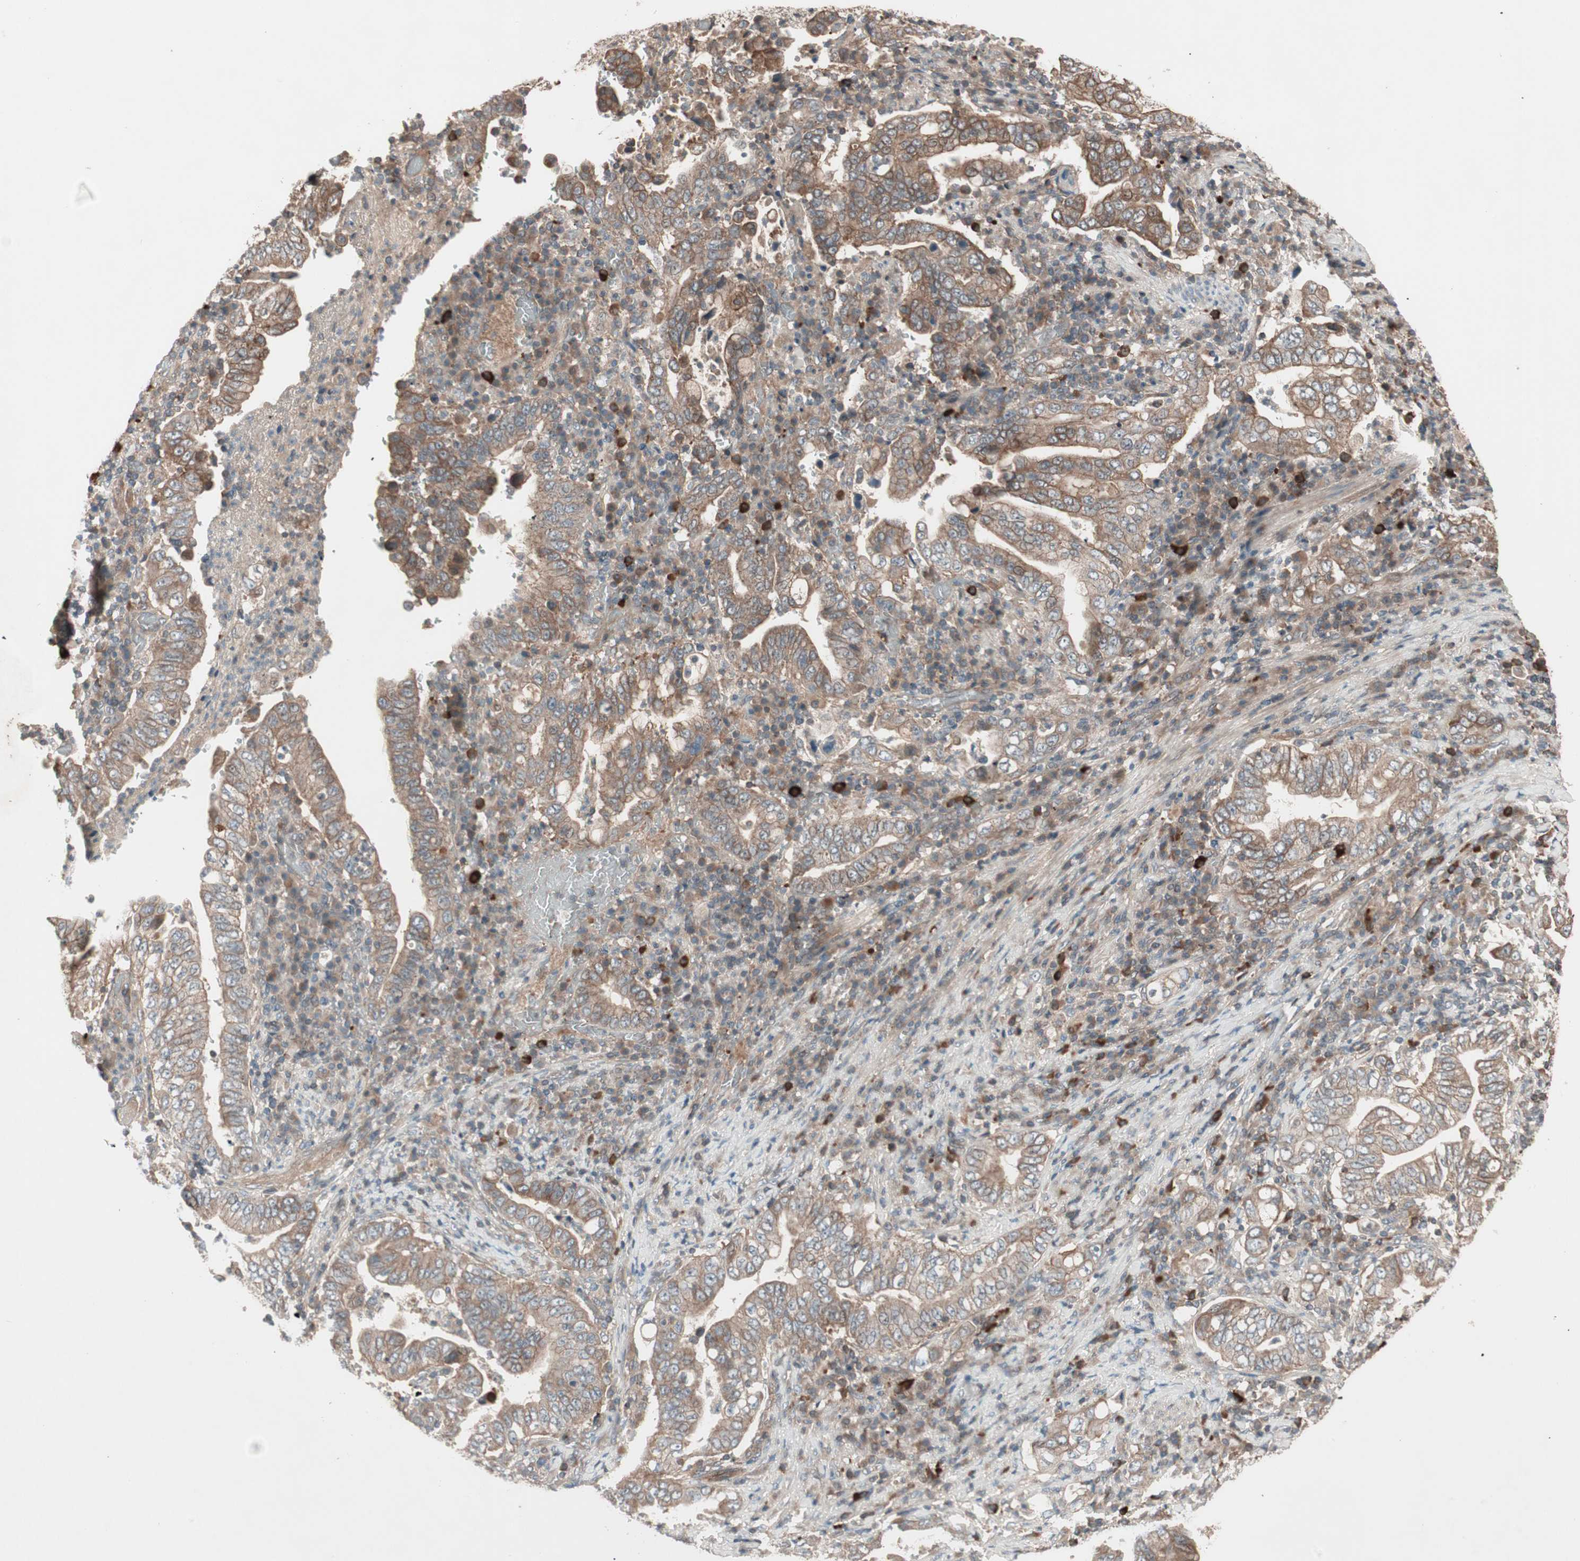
{"staining": {"intensity": "moderate", "quantity": ">75%", "location": "cytoplasmic/membranous"}, "tissue": "stomach cancer", "cell_type": "Tumor cells", "image_type": "cancer", "snomed": [{"axis": "morphology", "description": "Normal tissue, NOS"}, {"axis": "morphology", "description": "Adenocarcinoma, NOS"}, {"axis": "topography", "description": "Esophagus"}, {"axis": "topography", "description": "Stomach, upper"}, {"axis": "topography", "description": "Peripheral nerve tissue"}], "caption": "Approximately >75% of tumor cells in stomach cancer reveal moderate cytoplasmic/membranous protein positivity as visualized by brown immunohistochemical staining.", "gene": "TFPI", "patient": {"sex": "male", "age": 62}}